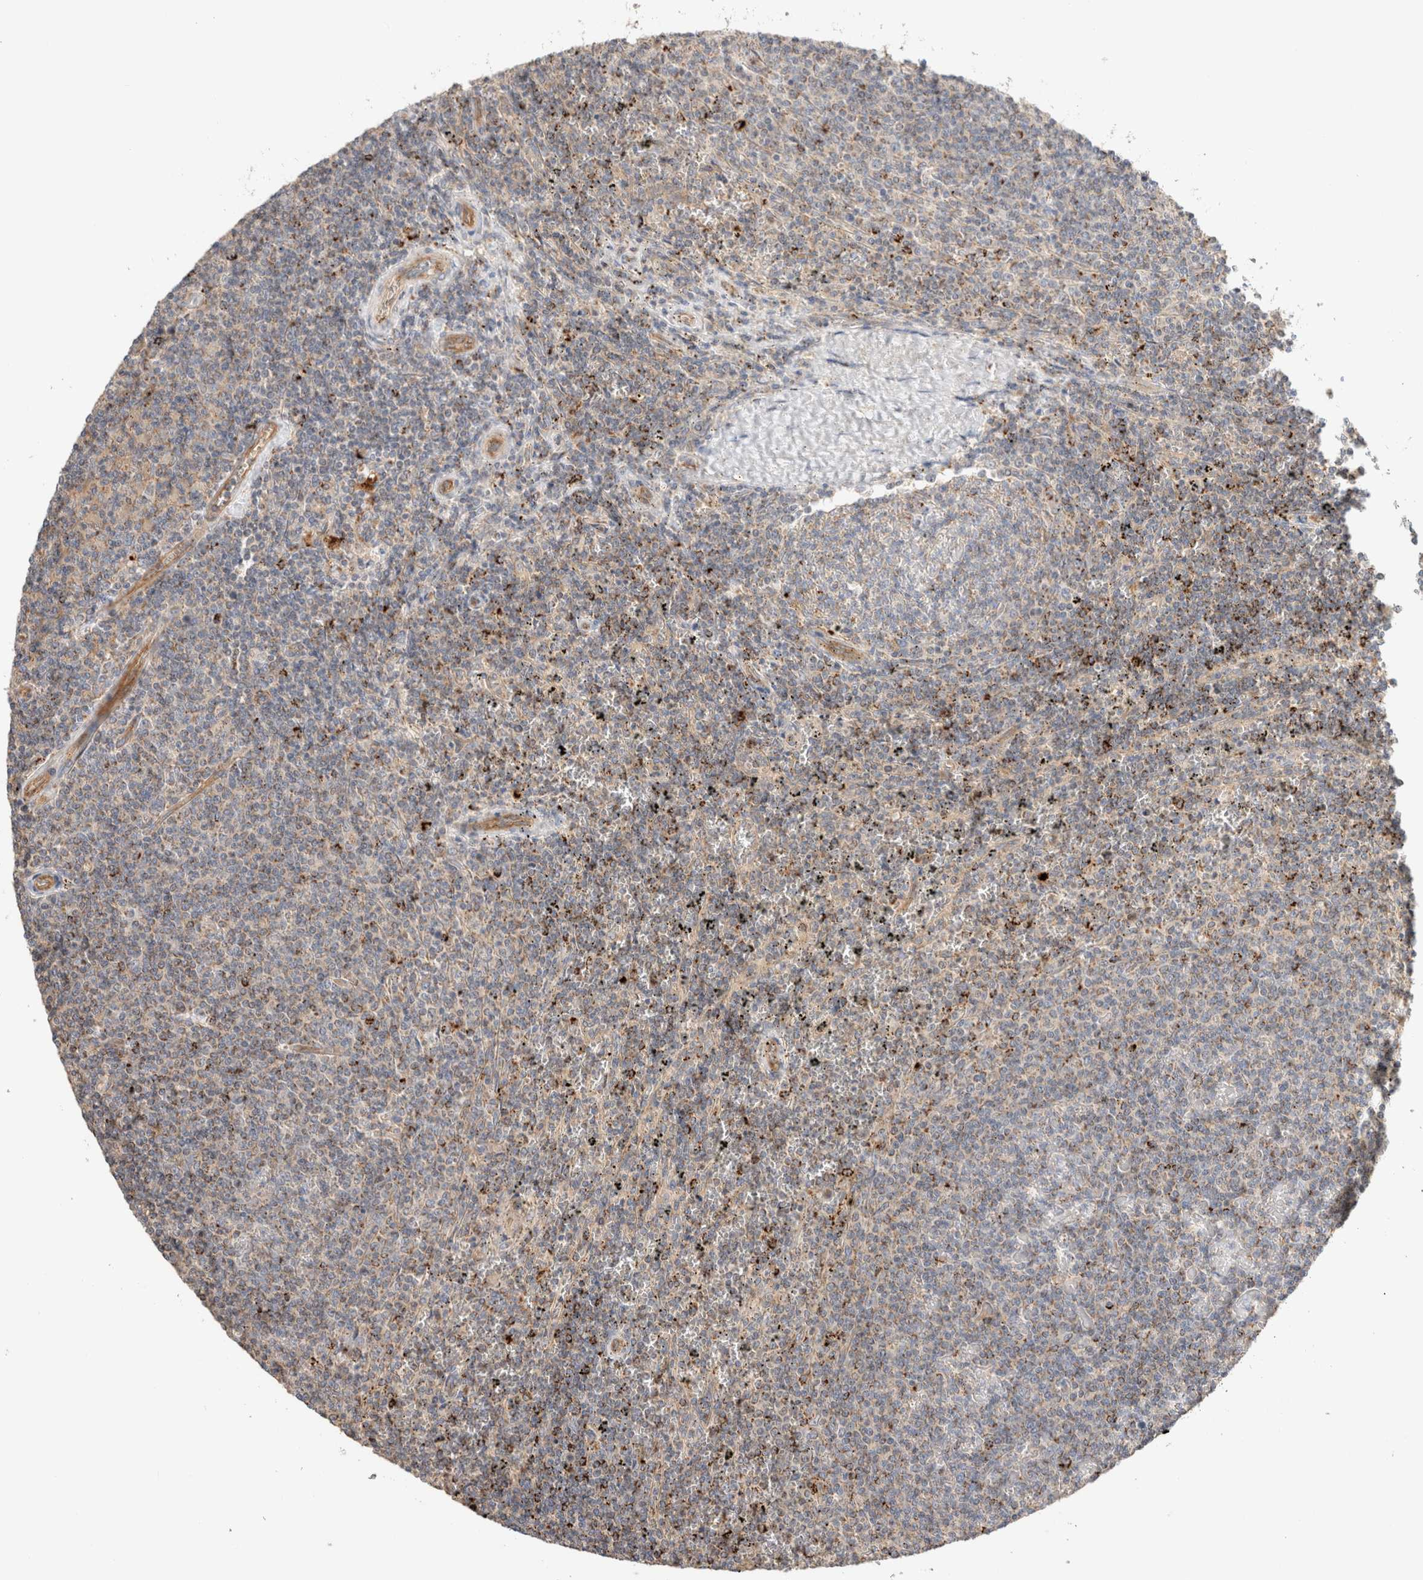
{"staining": {"intensity": "weak", "quantity": "25%-75%", "location": "cytoplasmic/membranous"}, "tissue": "lymphoma", "cell_type": "Tumor cells", "image_type": "cancer", "snomed": [{"axis": "morphology", "description": "Malignant lymphoma, non-Hodgkin's type, Low grade"}, {"axis": "topography", "description": "Spleen"}], "caption": "Tumor cells display weak cytoplasmic/membranous positivity in about 25%-75% of cells in malignant lymphoma, non-Hodgkin's type (low-grade). The staining was performed using DAB to visualize the protein expression in brown, while the nuclei were stained in blue with hematoxylin (Magnification: 20x).", "gene": "B3GNTL1", "patient": {"sex": "female", "age": 50}}